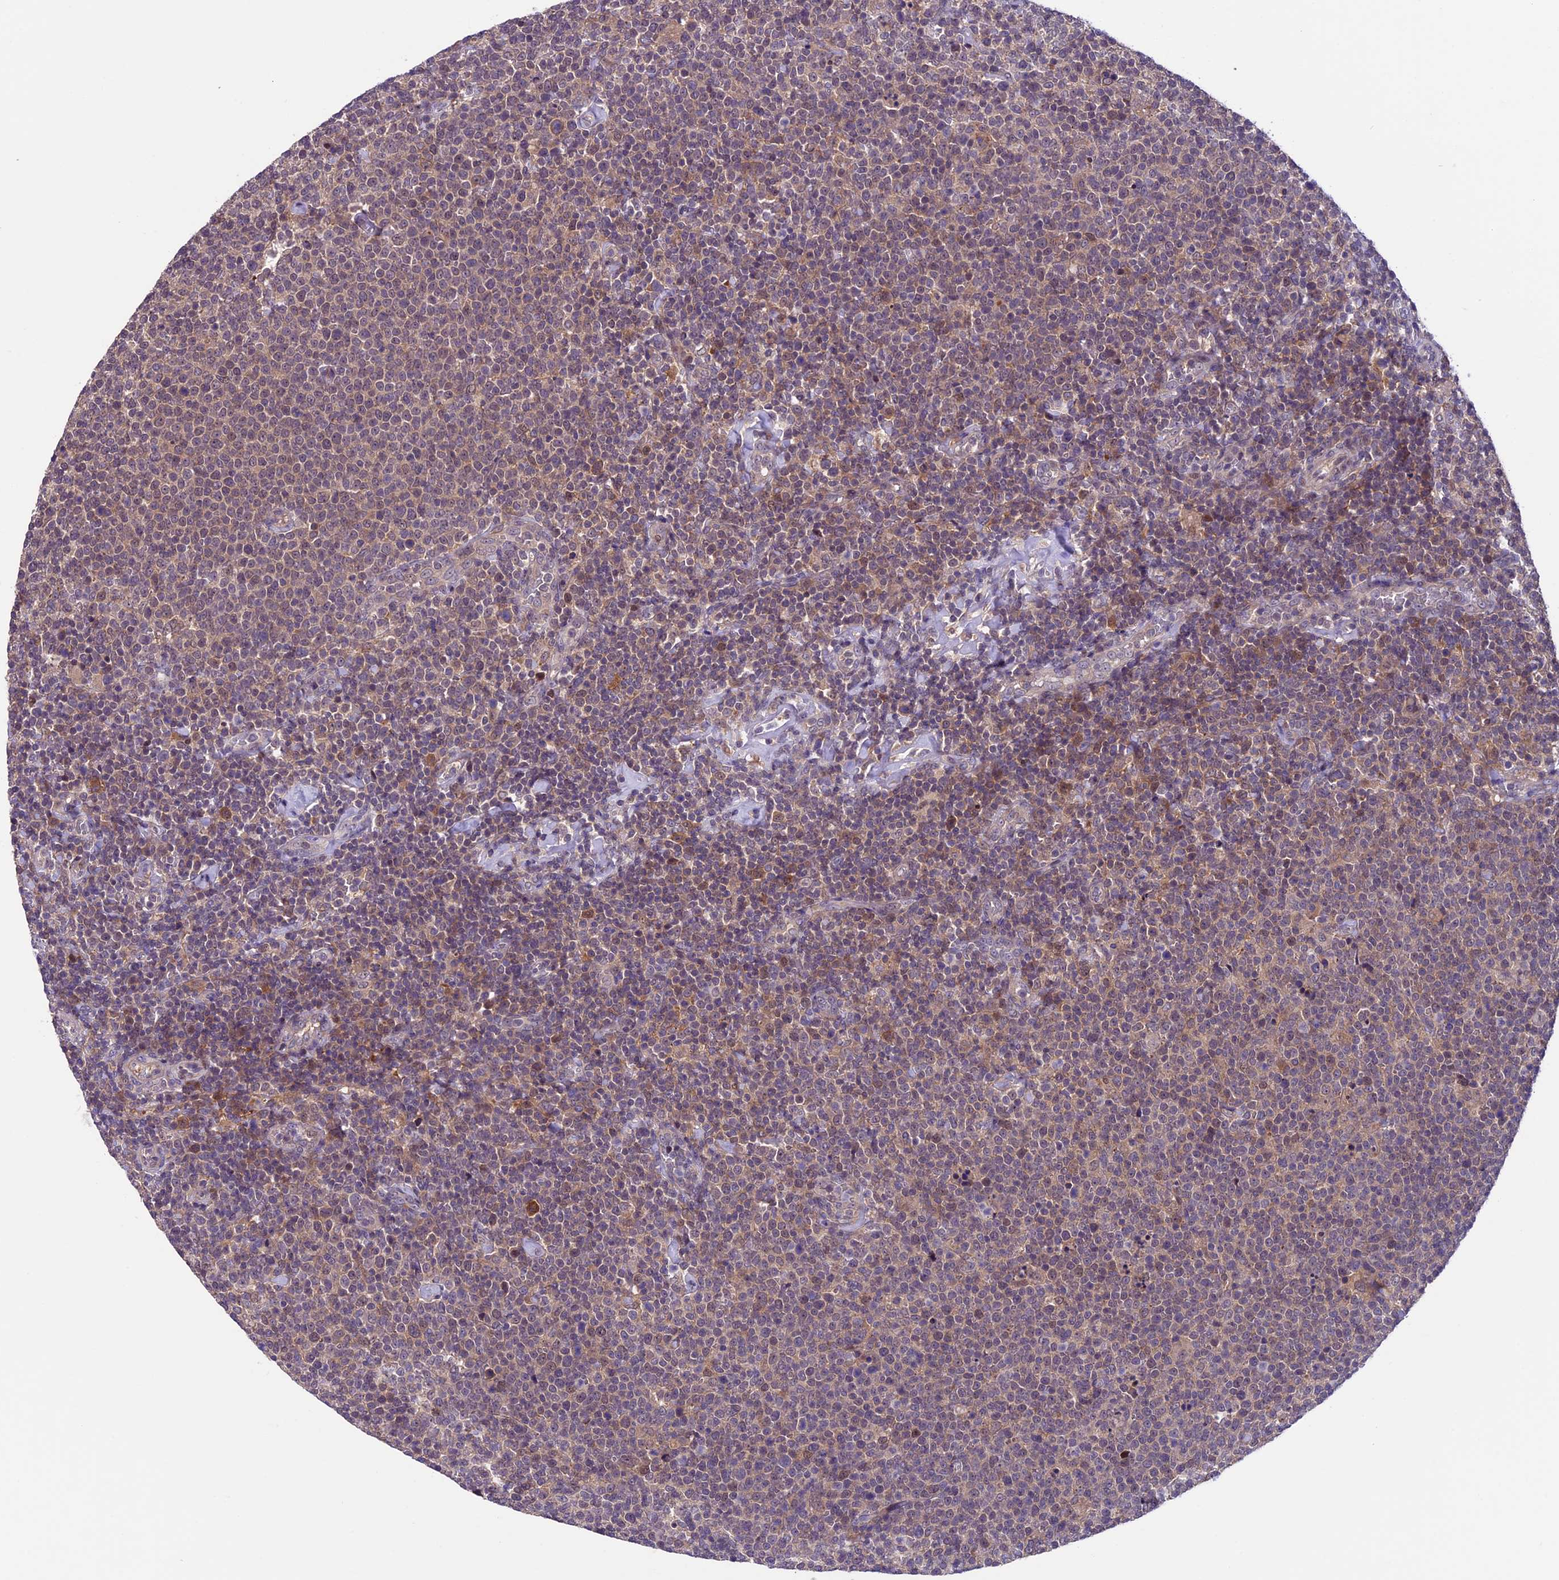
{"staining": {"intensity": "weak", "quantity": "25%-75%", "location": "cytoplasmic/membranous,nuclear"}, "tissue": "lymphoma", "cell_type": "Tumor cells", "image_type": "cancer", "snomed": [{"axis": "morphology", "description": "Malignant lymphoma, non-Hodgkin's type, High grade"}, {"axis": "topography", "description": "Lymph node"}], "caption": "Protein analysis of lymphoma tissue displays weak cytoplasmic/membranous and nuclear expression in about 25%-75% of tumor cells.", "gene": "XKR7", "patient": {"sex": "male", "age": 61}}